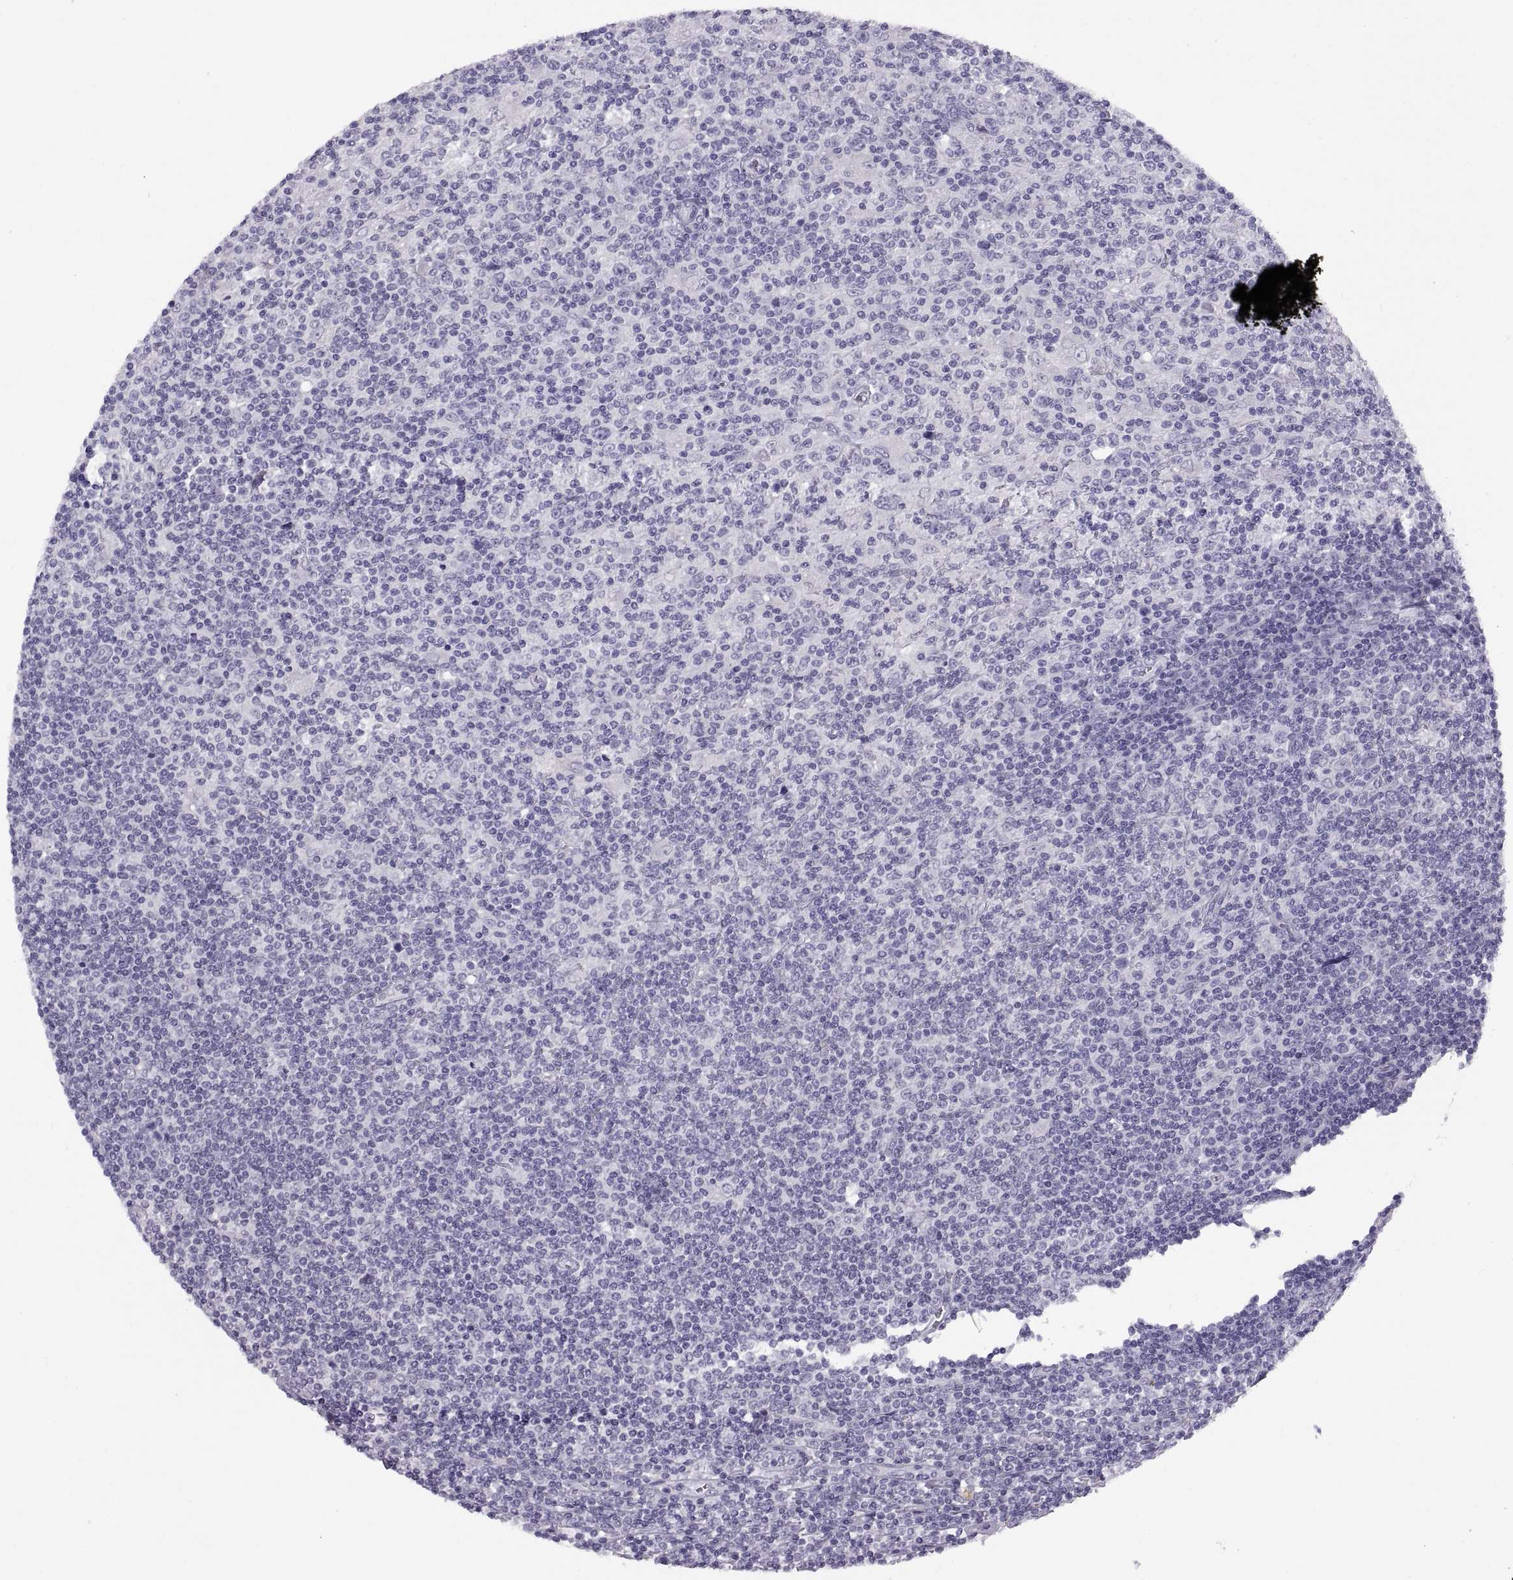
{"staining": {"intensity": "negative", "quantity": "none", "location": "none"}, "tissue": "lymphoma", "cell_type": "Tumor cells", "image_type": "cancer", "snomed": [{"axis": "morphology", "description": "Hodgkin's disease, NOS"}, {"axis": "topography", "description": "Lymph node"}], "caption": "Hodgkin's disease stained for a protein using immunohistochemistry demonstrates no positivity tumor cells.", "gene": "RDM1", "patient": {"sex": "male", "age": 40}}